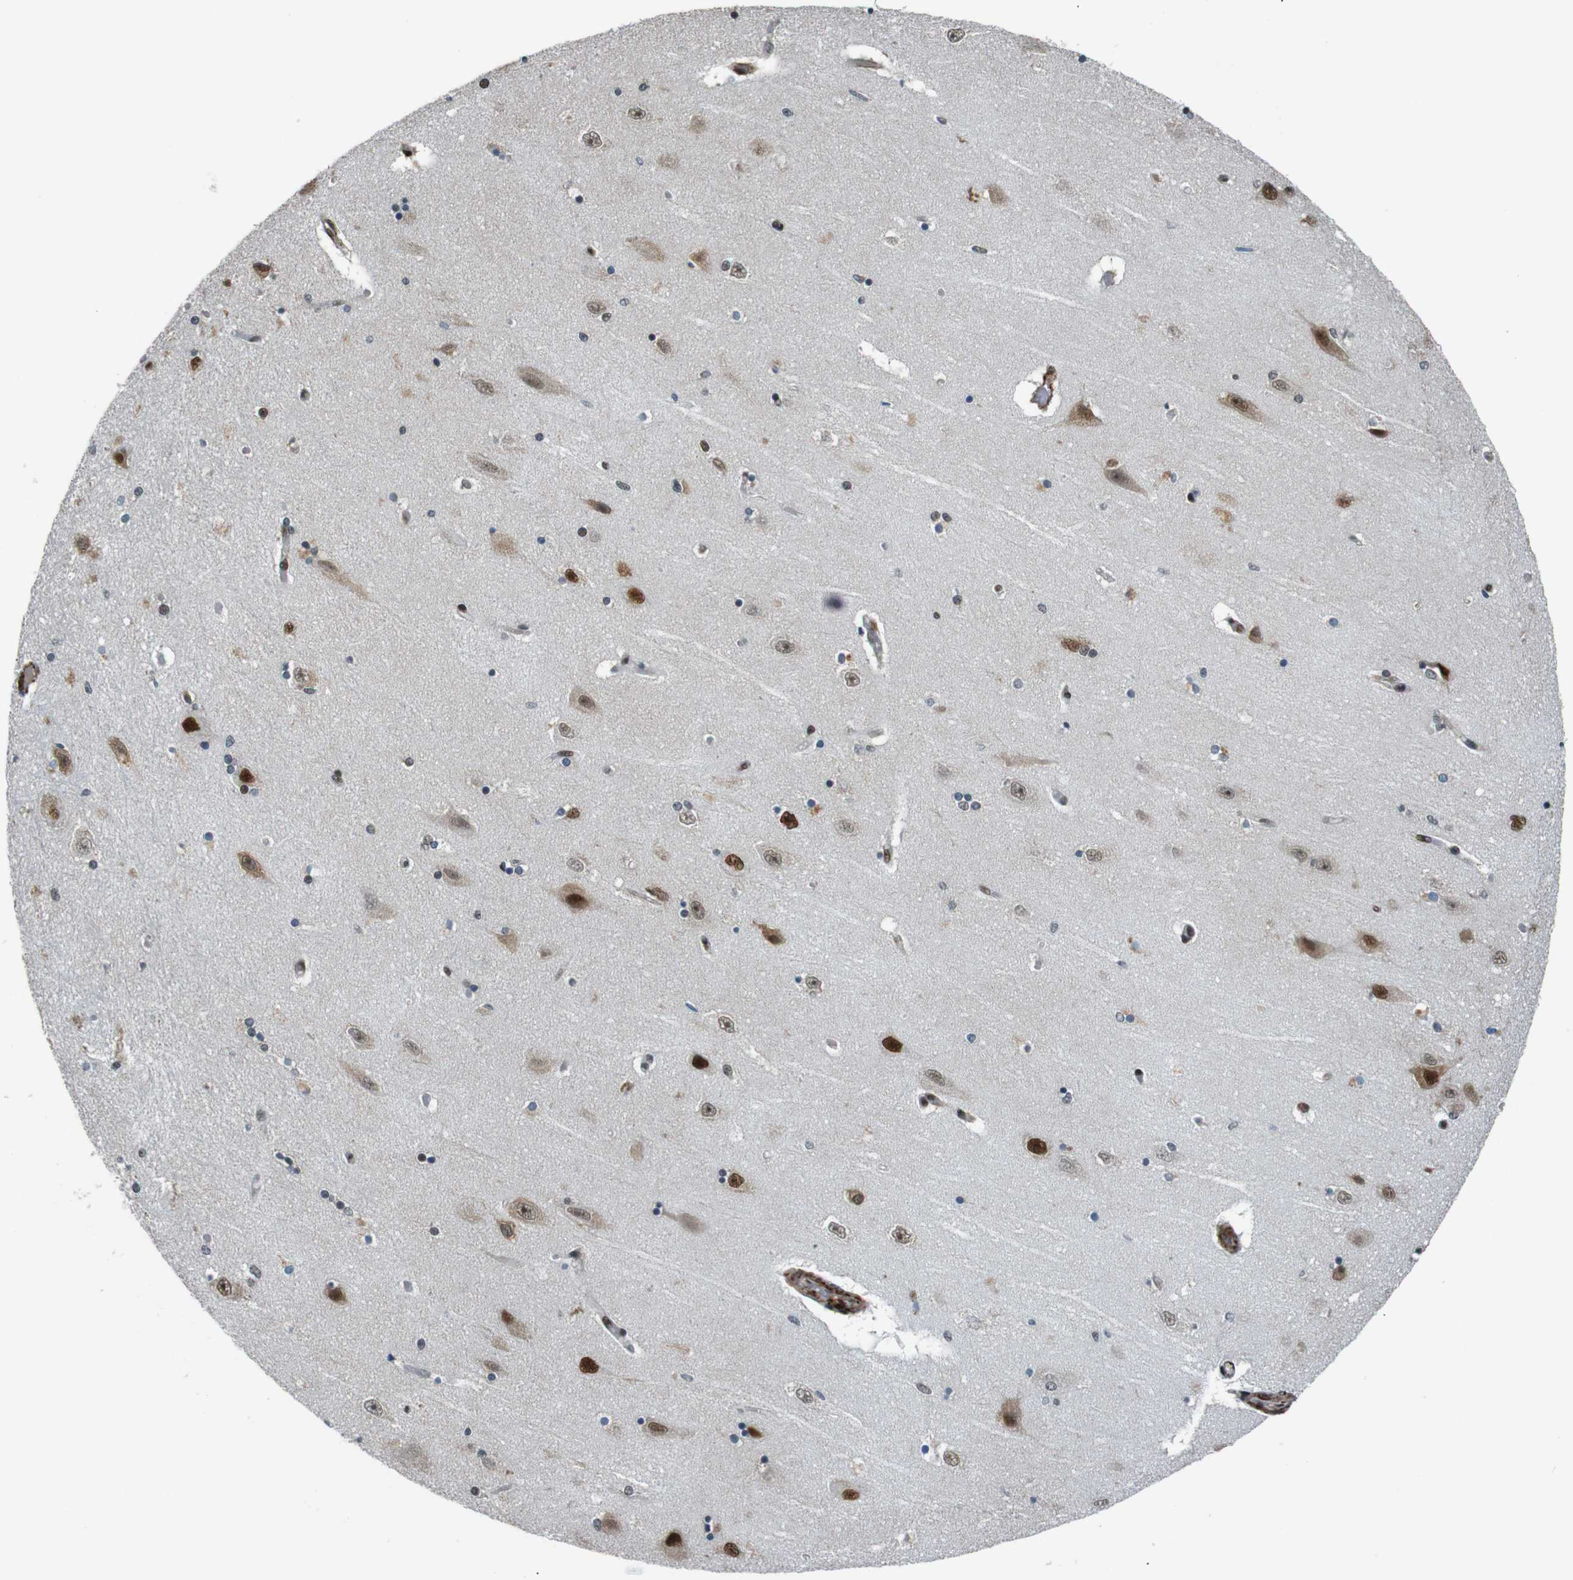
{"staining": {"intensity": "moderate", "quantity": "25%-75%", "location": "nuclear"}, "tissue": "hippocampus", "cell_type": "Glial cells", "image_type": "normal", "snomed": [{"axis": "morphology", "description": "Normal tissue, NOS"}, {"axis": "topography", "description": "Hippocampus"}], "caption": "Benign hippocampus shows moderate nuclear positivity in approximately 25%-75% of glial cells.", "gene": "HEXIM1", "patient": {"sex": "female", "age": 54}}